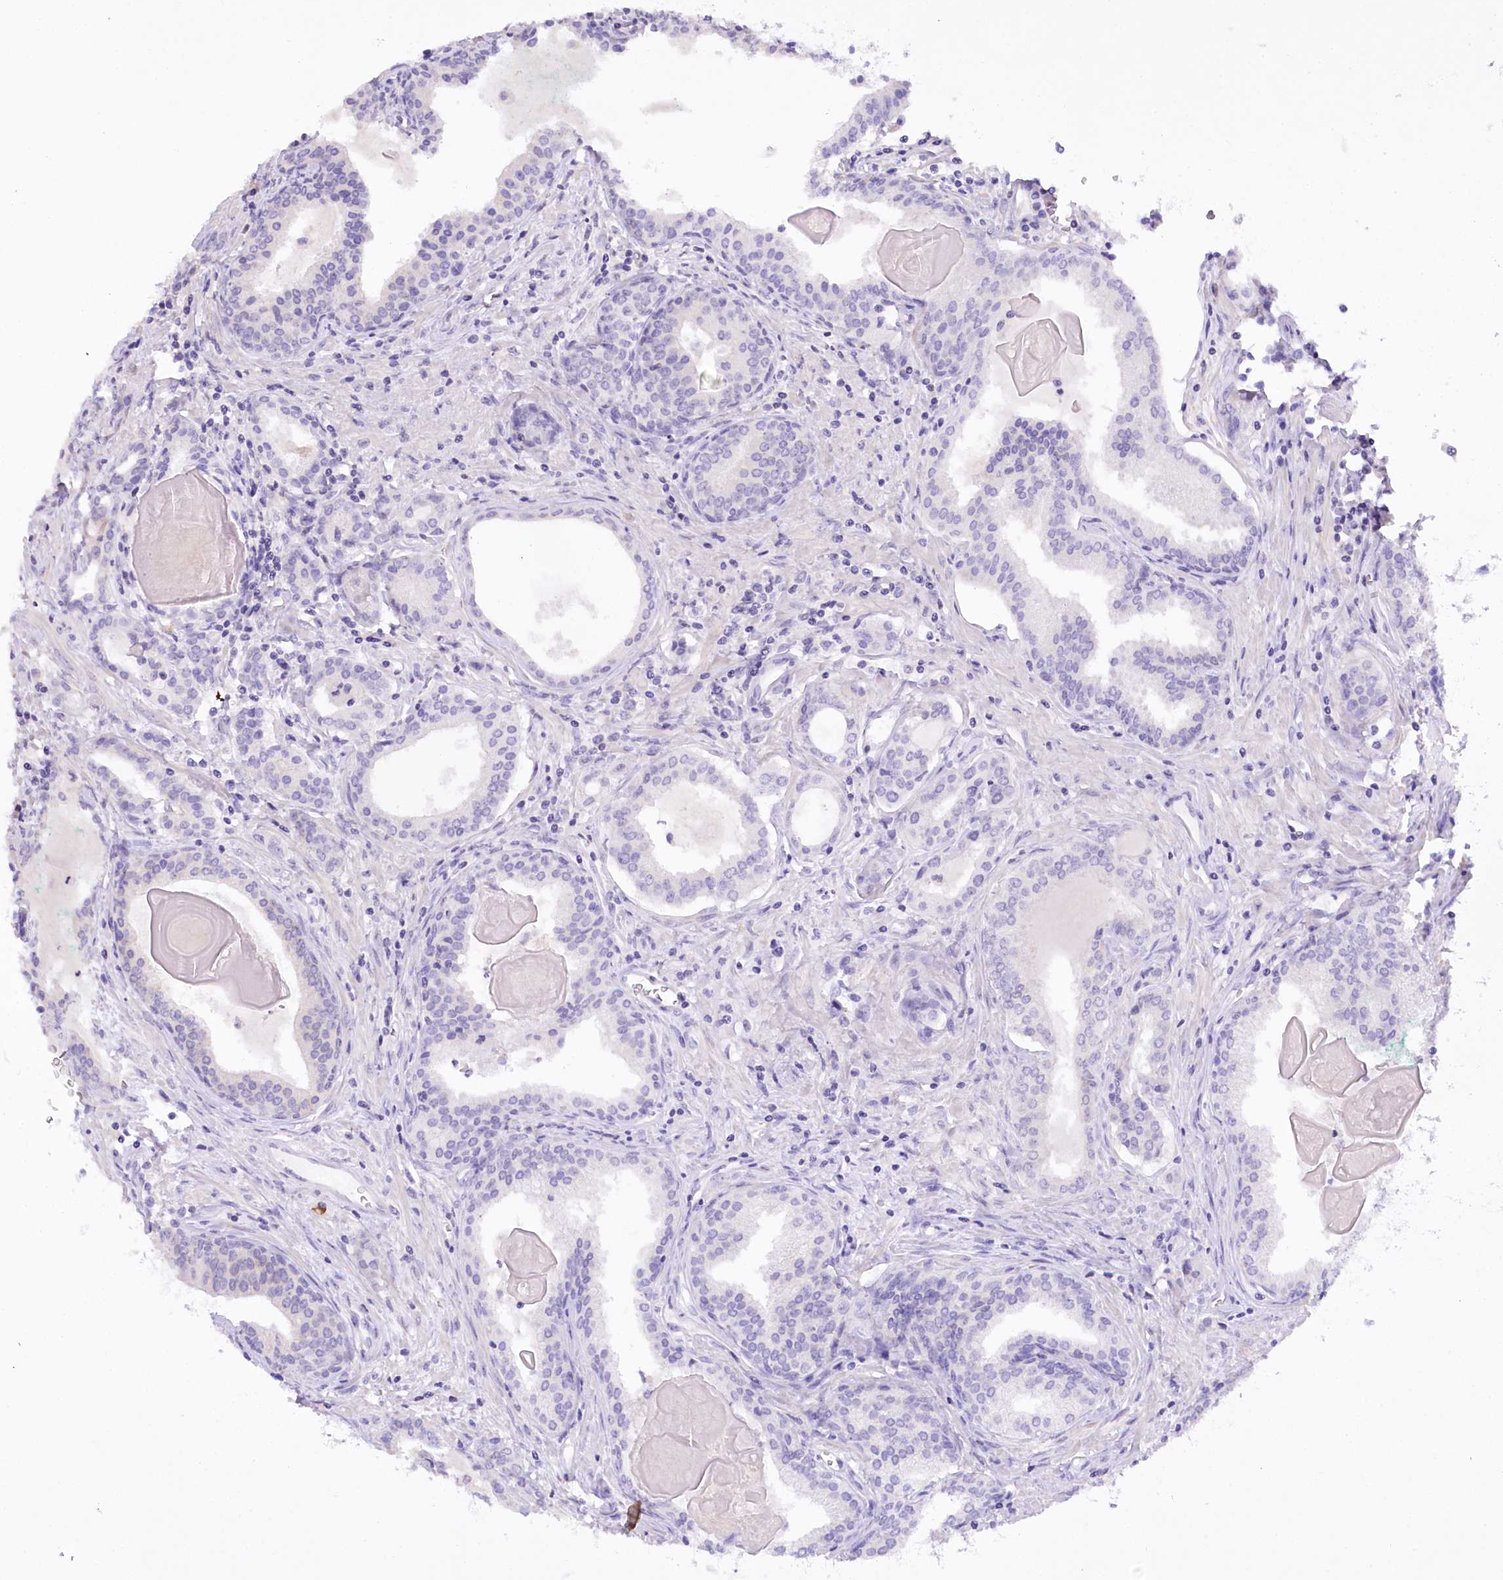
{"staining": {"intensity": "negative", "quantity": "none", "location": "none"}, "tissue": "prostate cancer", "cell_type": "Tumor cells", "image_type": "cancer", "snomed": [{"axis": "morphology", "description": "Adenocarcinoma, High grade"}, {"axis": "topography", "description": "Prostate"}], "caption": "Immunohistochemical staining of human high-grade adenocarcinoma (prostate) exhibits no significant expression in tumor cells.", "gene": "MYOZ1", "patient": {"sex": "male", "age": 68}}